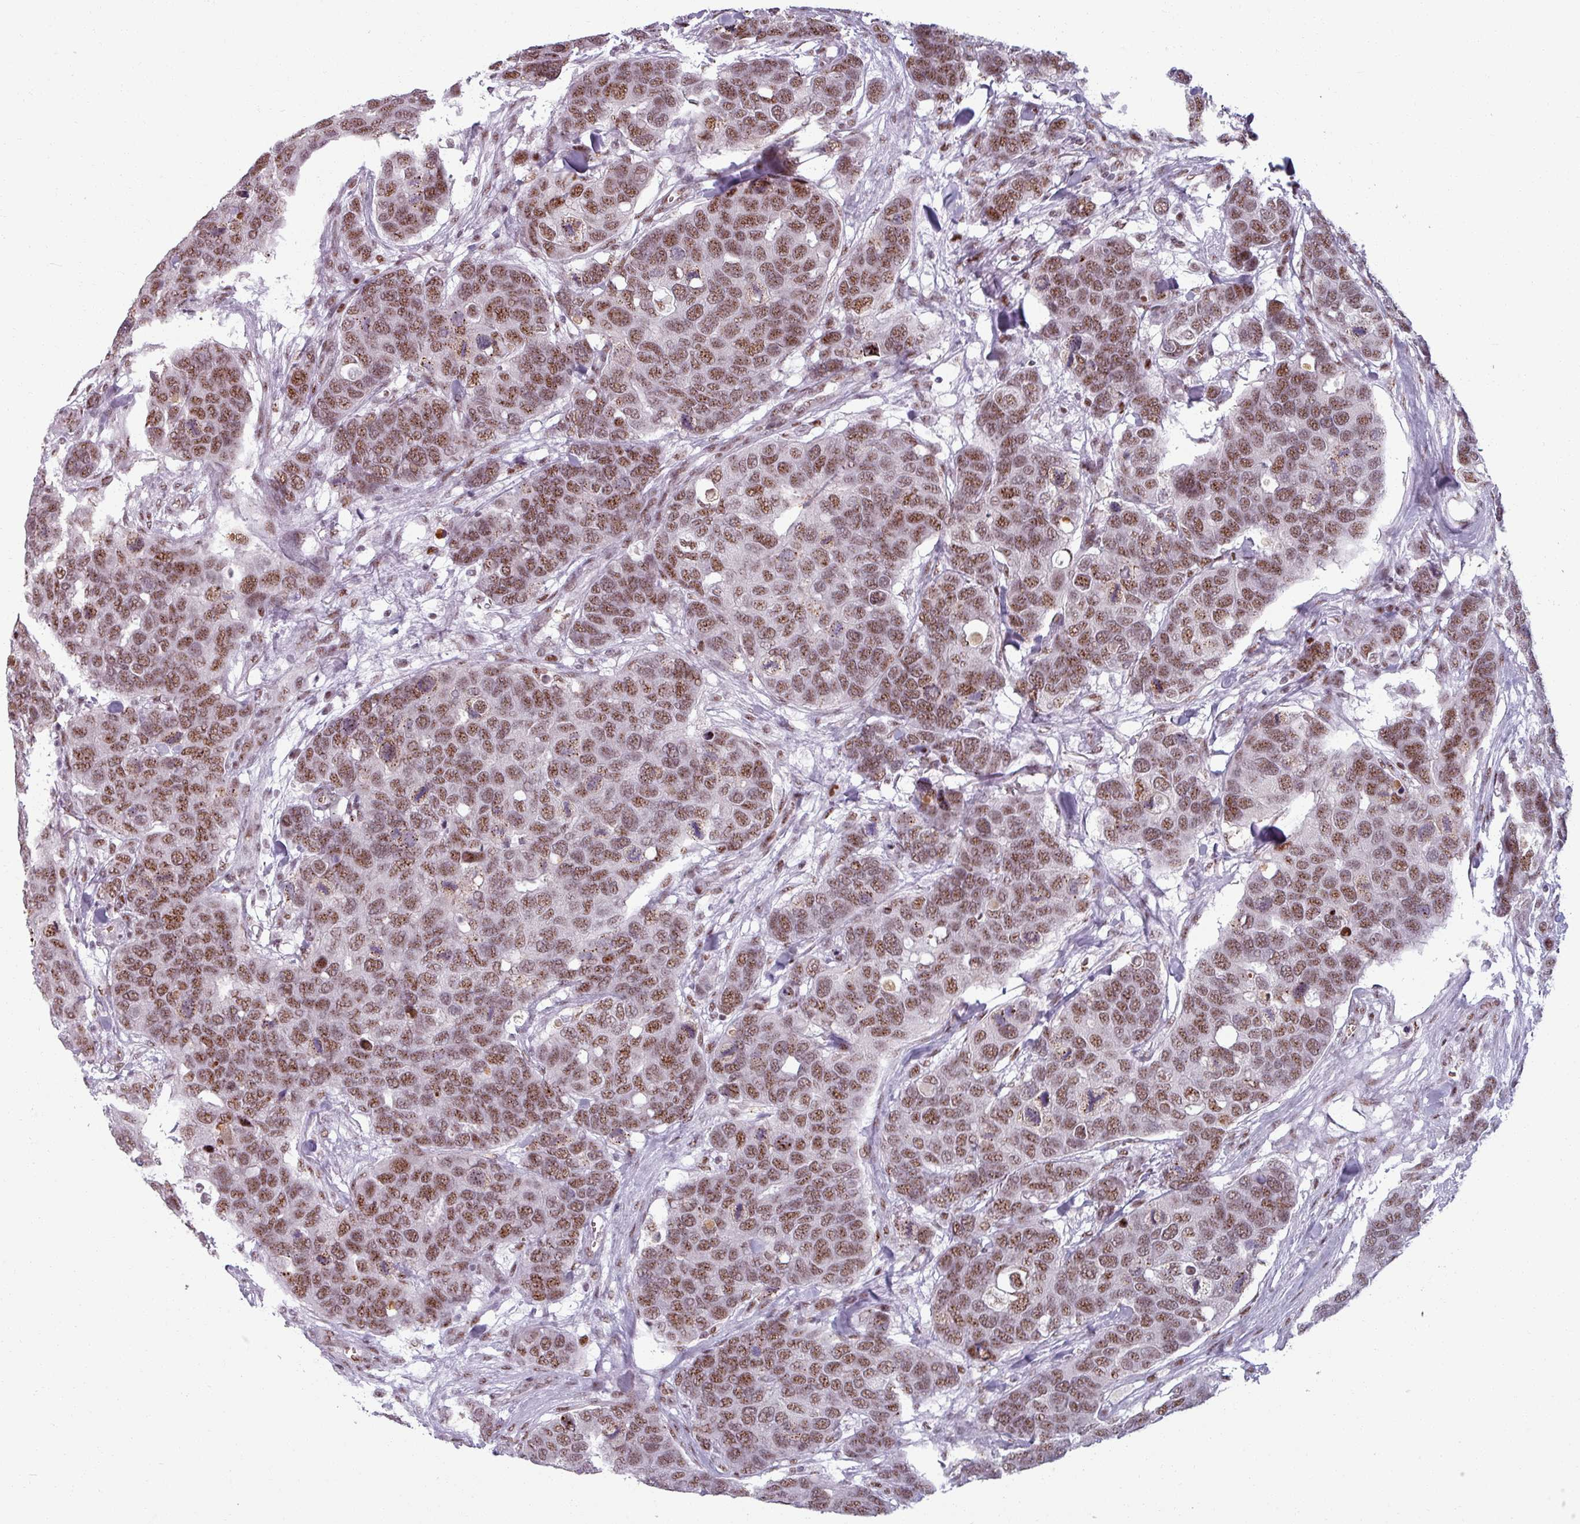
{"staining": {"intensity": "moderate", "quantity": ">75%", "location": "nuclear"}, "tissue": "breast cancer", "cell_type": "Tumor cells", "image_type": "cancer", "snomed": [{"axis": "morphology", "description": "Duct carcinoma"}, {"axis": "topography", "description": "Breast"}], "caption": "Tumor cells reveal medium levels of moderate nuclear expression in about >75% of cells in breast infiltrating ductal carcinoma.", "gene": "NCOR1", "patient": {"sex": "female", "age": 83}}